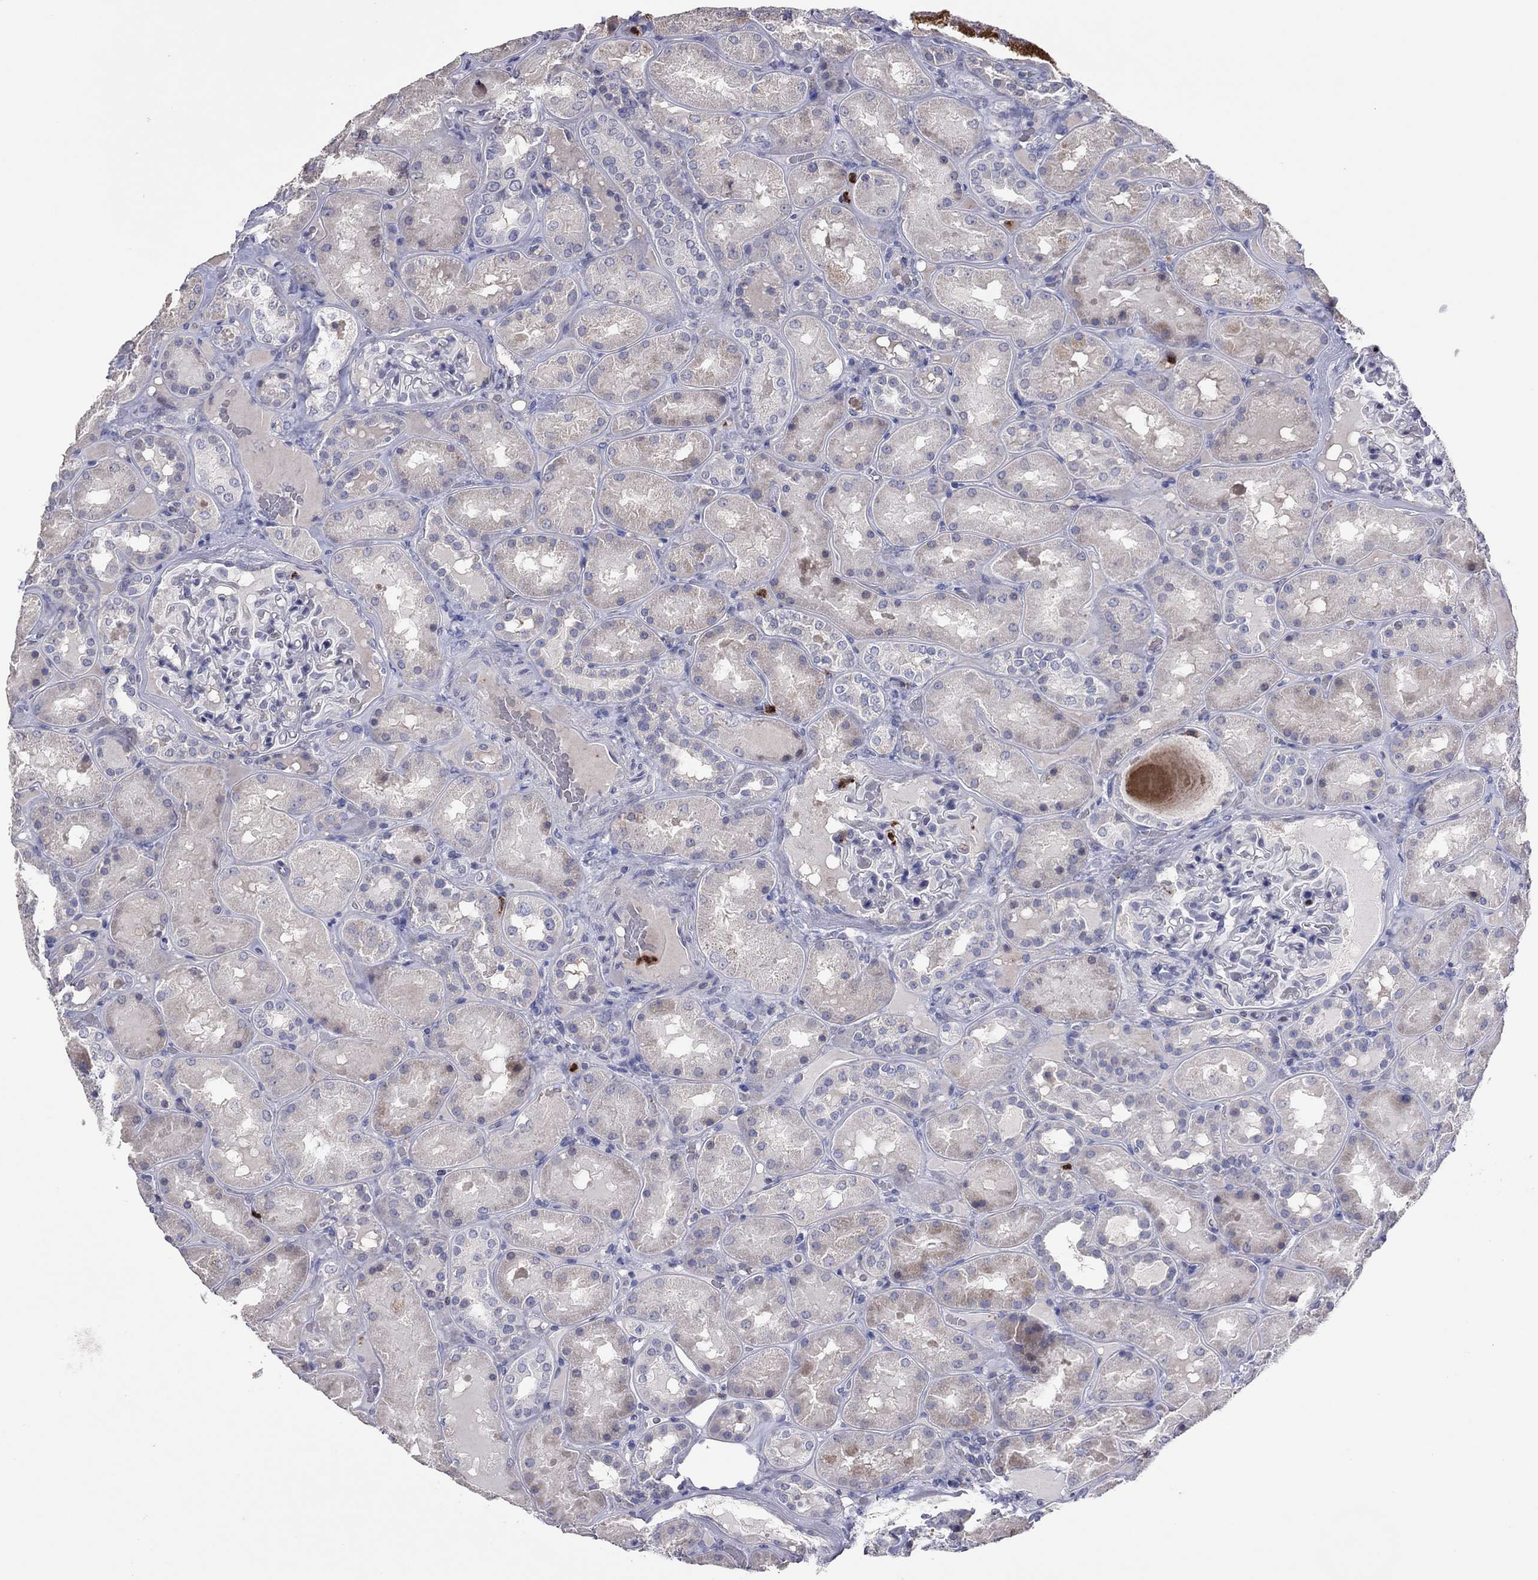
{"staining": {"intensity": "negative", "quantity": "none", "location": "none"}, "tissue": "kidney", "cell_type": "Cells in glomeruli", "image_type": "normal", "snomed": [{"axis": "morphology", "description": "Normal tissue, NOS"}, {"axis": "topography", "description": "Kidney"}], "caption": "A high-resolution image shows immunohistochemistry staining of unremarkable kidney, which exhibits no significant positivity in cells in glomeruli. Brightfield microscopy of immunohistochemistry (IHC) stained with DAB (brown) and hematoxylin (blue), captured at high magnification.", "gene": "CCL5", "patient": {"sex": "male", "age": 73}}